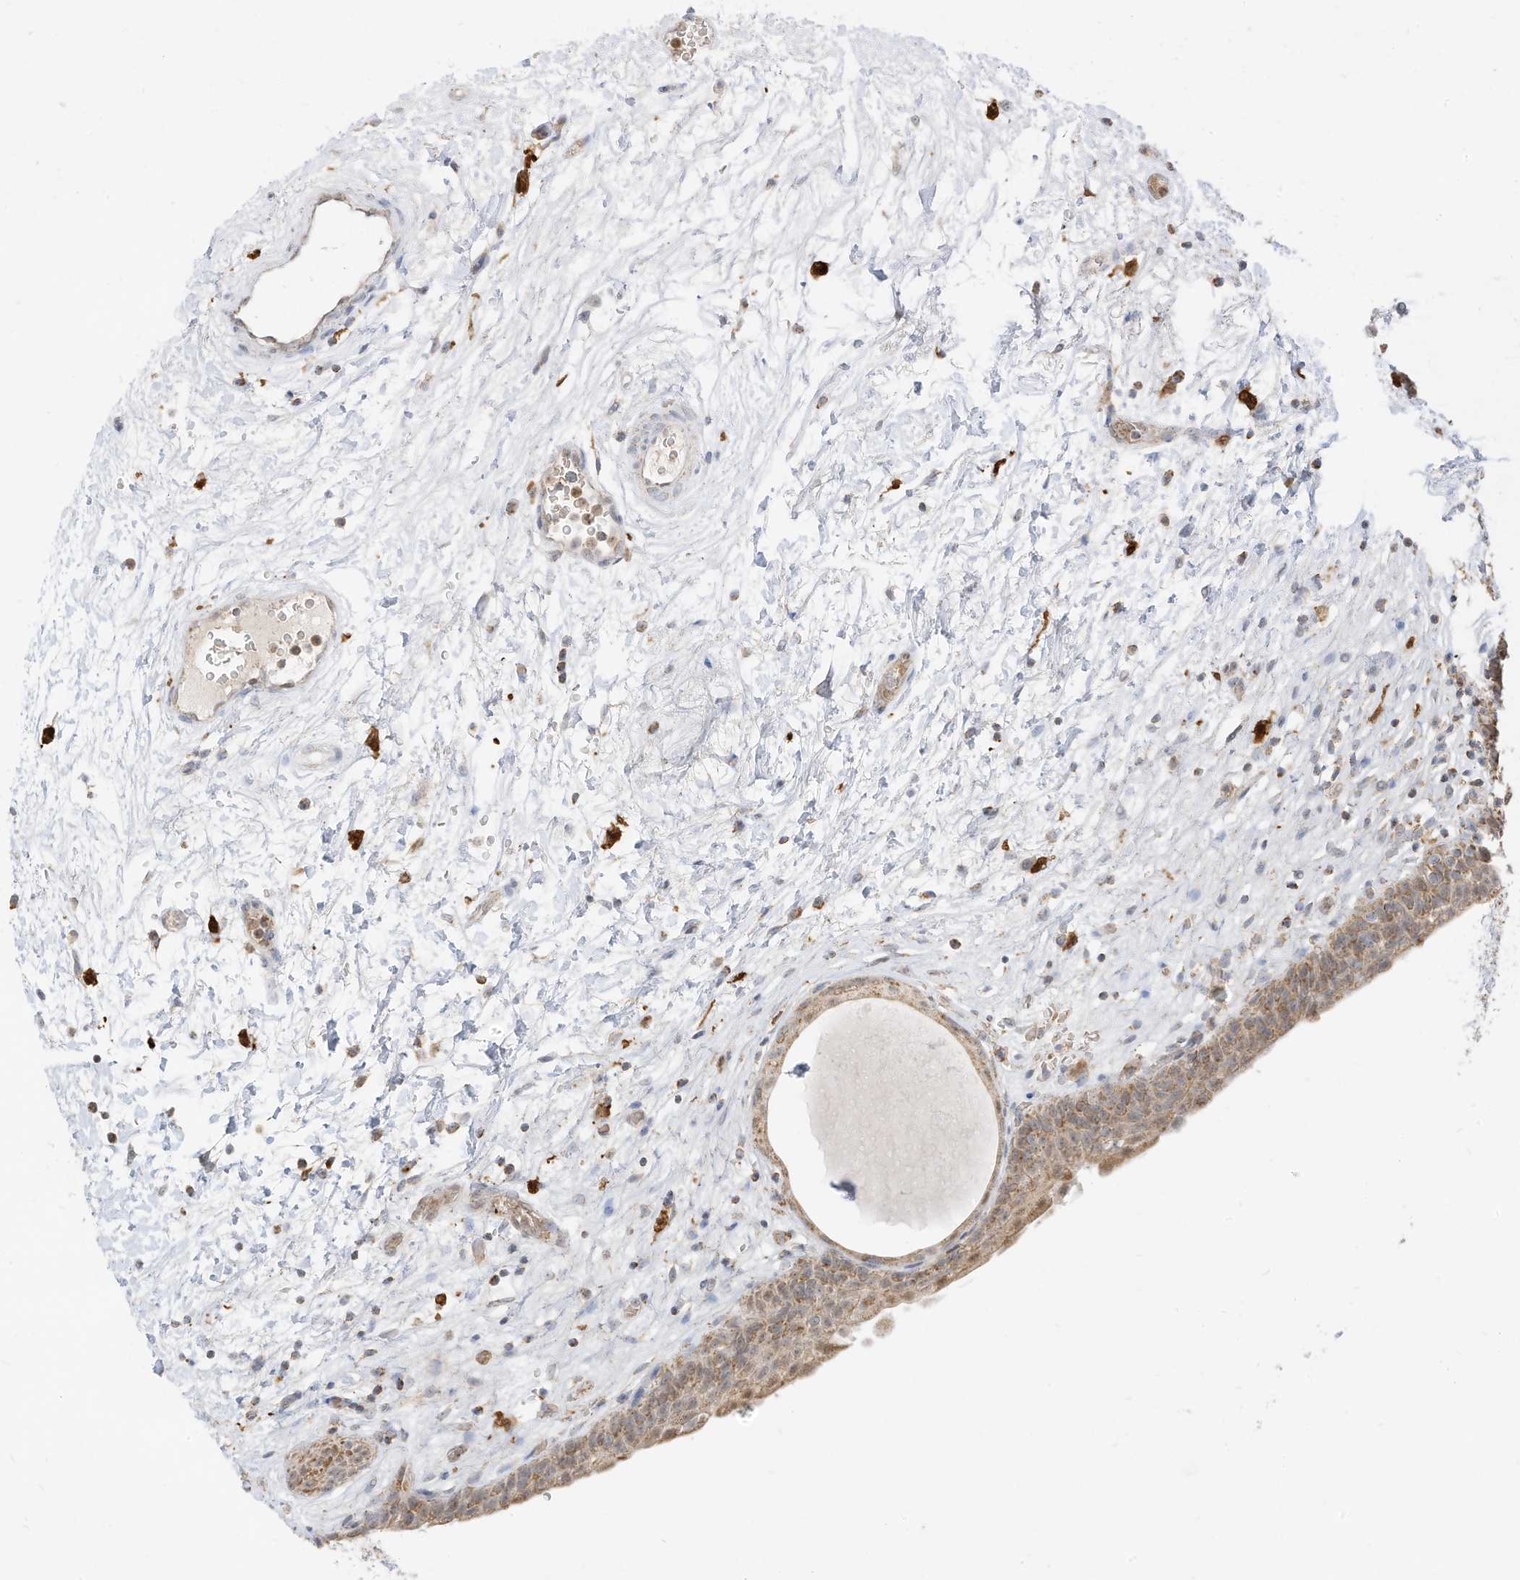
{"staining": {"intensity": "moderate", "quantity": ">75%", "location": "cytoplasmic/membranous"}, "tissue": "urinary bladder", "cell_type": "Urothelial cells", "image_type": "normal", "snomed": [{"axis": "morphology", "description": "Normal tissue, NOS"}, {"axis": "topography", "description": "Urinary bladder"}], "caption": "Immunohistochemistry (IHC) of normal human urinary bladder exhibits medium levels of moderate cytoplasmic/membranous expression in about >75% of urothelial cells.", "gene": "MTUS2", "patient": {"sex": "male", "age": 83}}